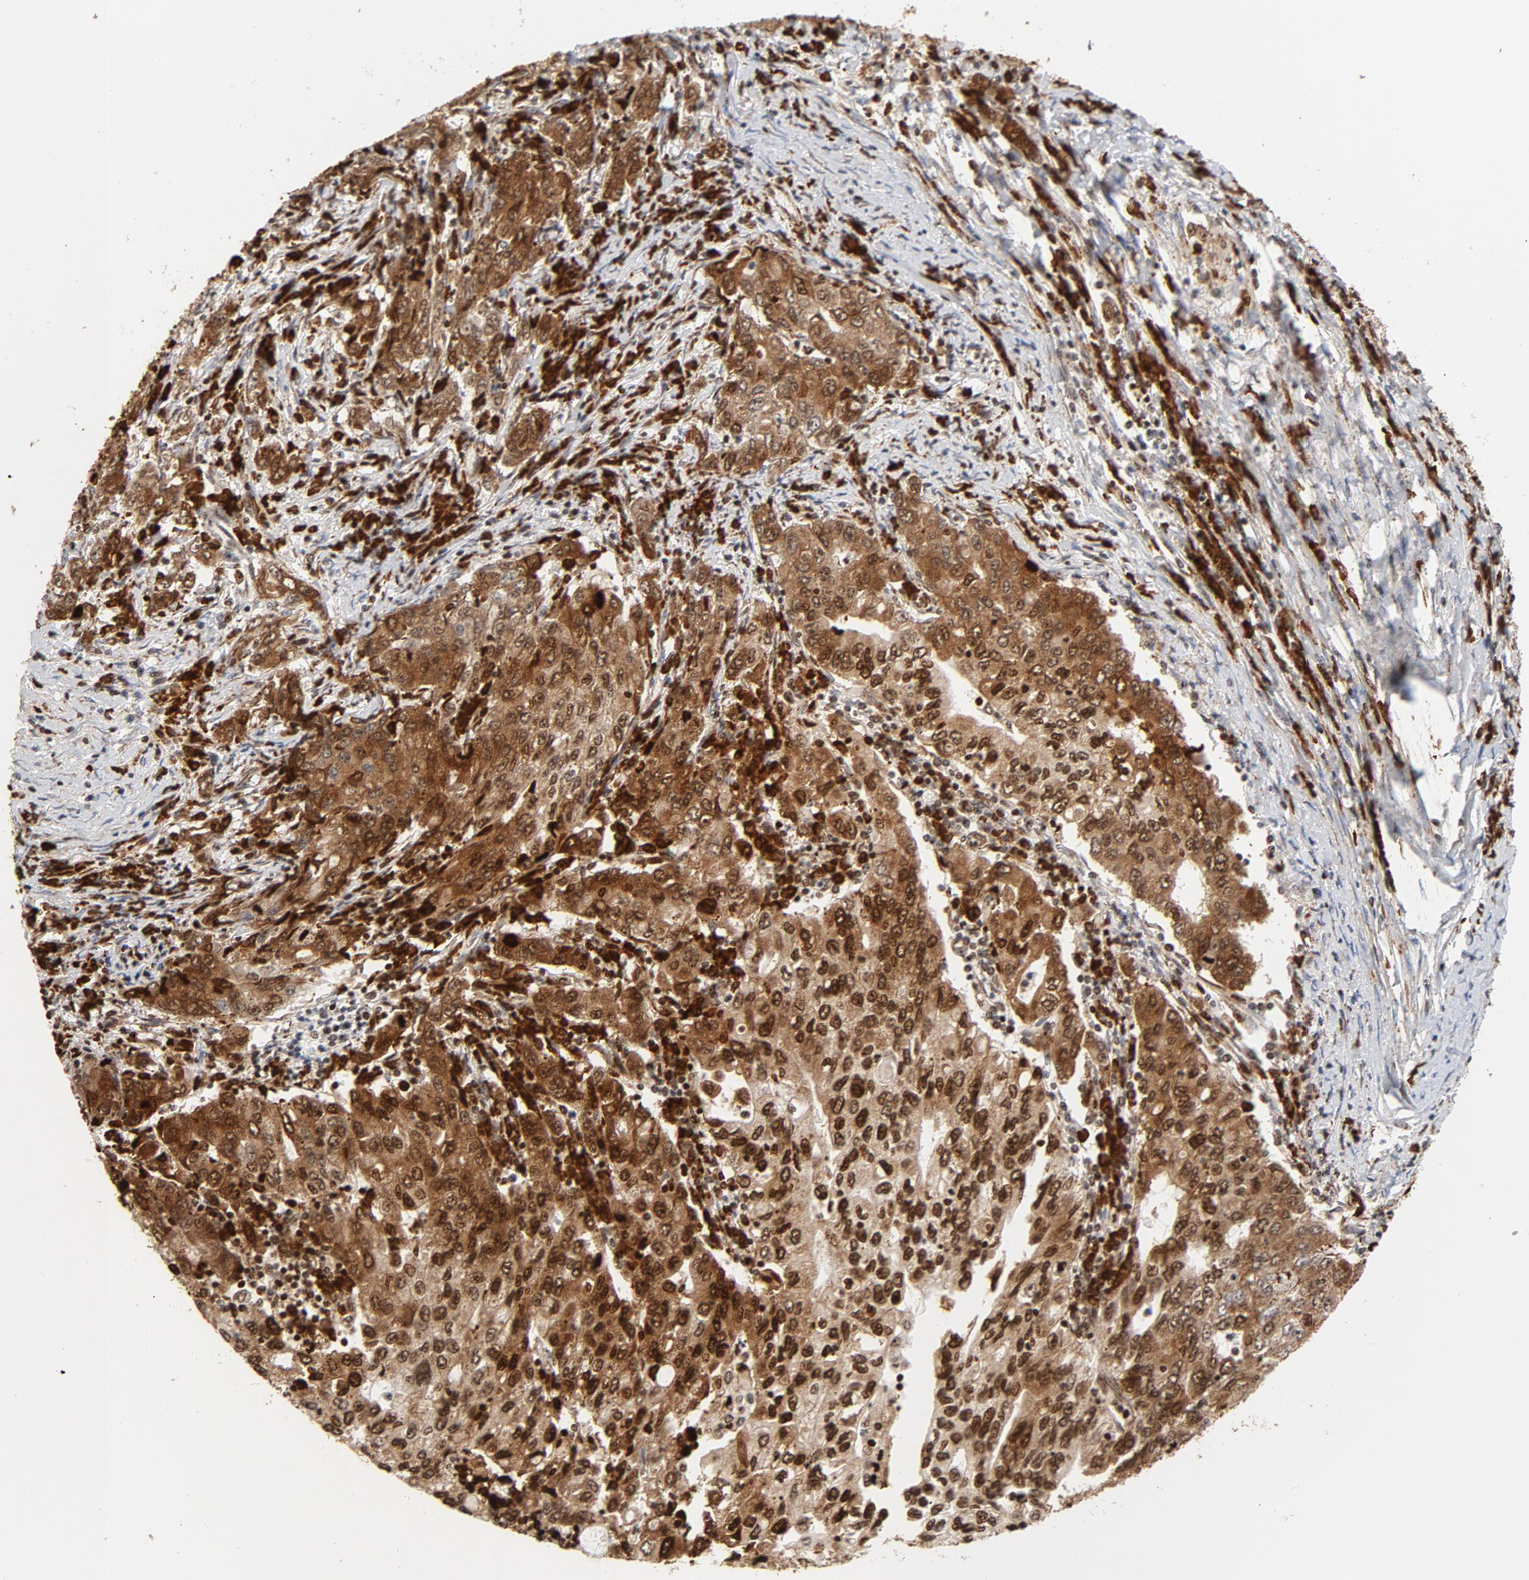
{"staining": {"intensity": "strong", "quantity": ">75%", "location": "cytoplasmic/membranous,nuclear"}, "tissue": "stomach cancer", "cell_type": "Tumor cells", "image_type": "cancer", "snomed": [{"axis": "morphology", "description": "Adenocarcinoma, NOS"}, {"axis": "topography", "description": "Stomach, lower"}], "caption": "DAB immunohistochemical staining of stomach adenocarcinoma demonstrates strong cytoplasmic/membranous and nuclear protein staining in about >75% of tumor cells.", "gene": "CYCS", "patient": {"sex": "female", "age": 72}}